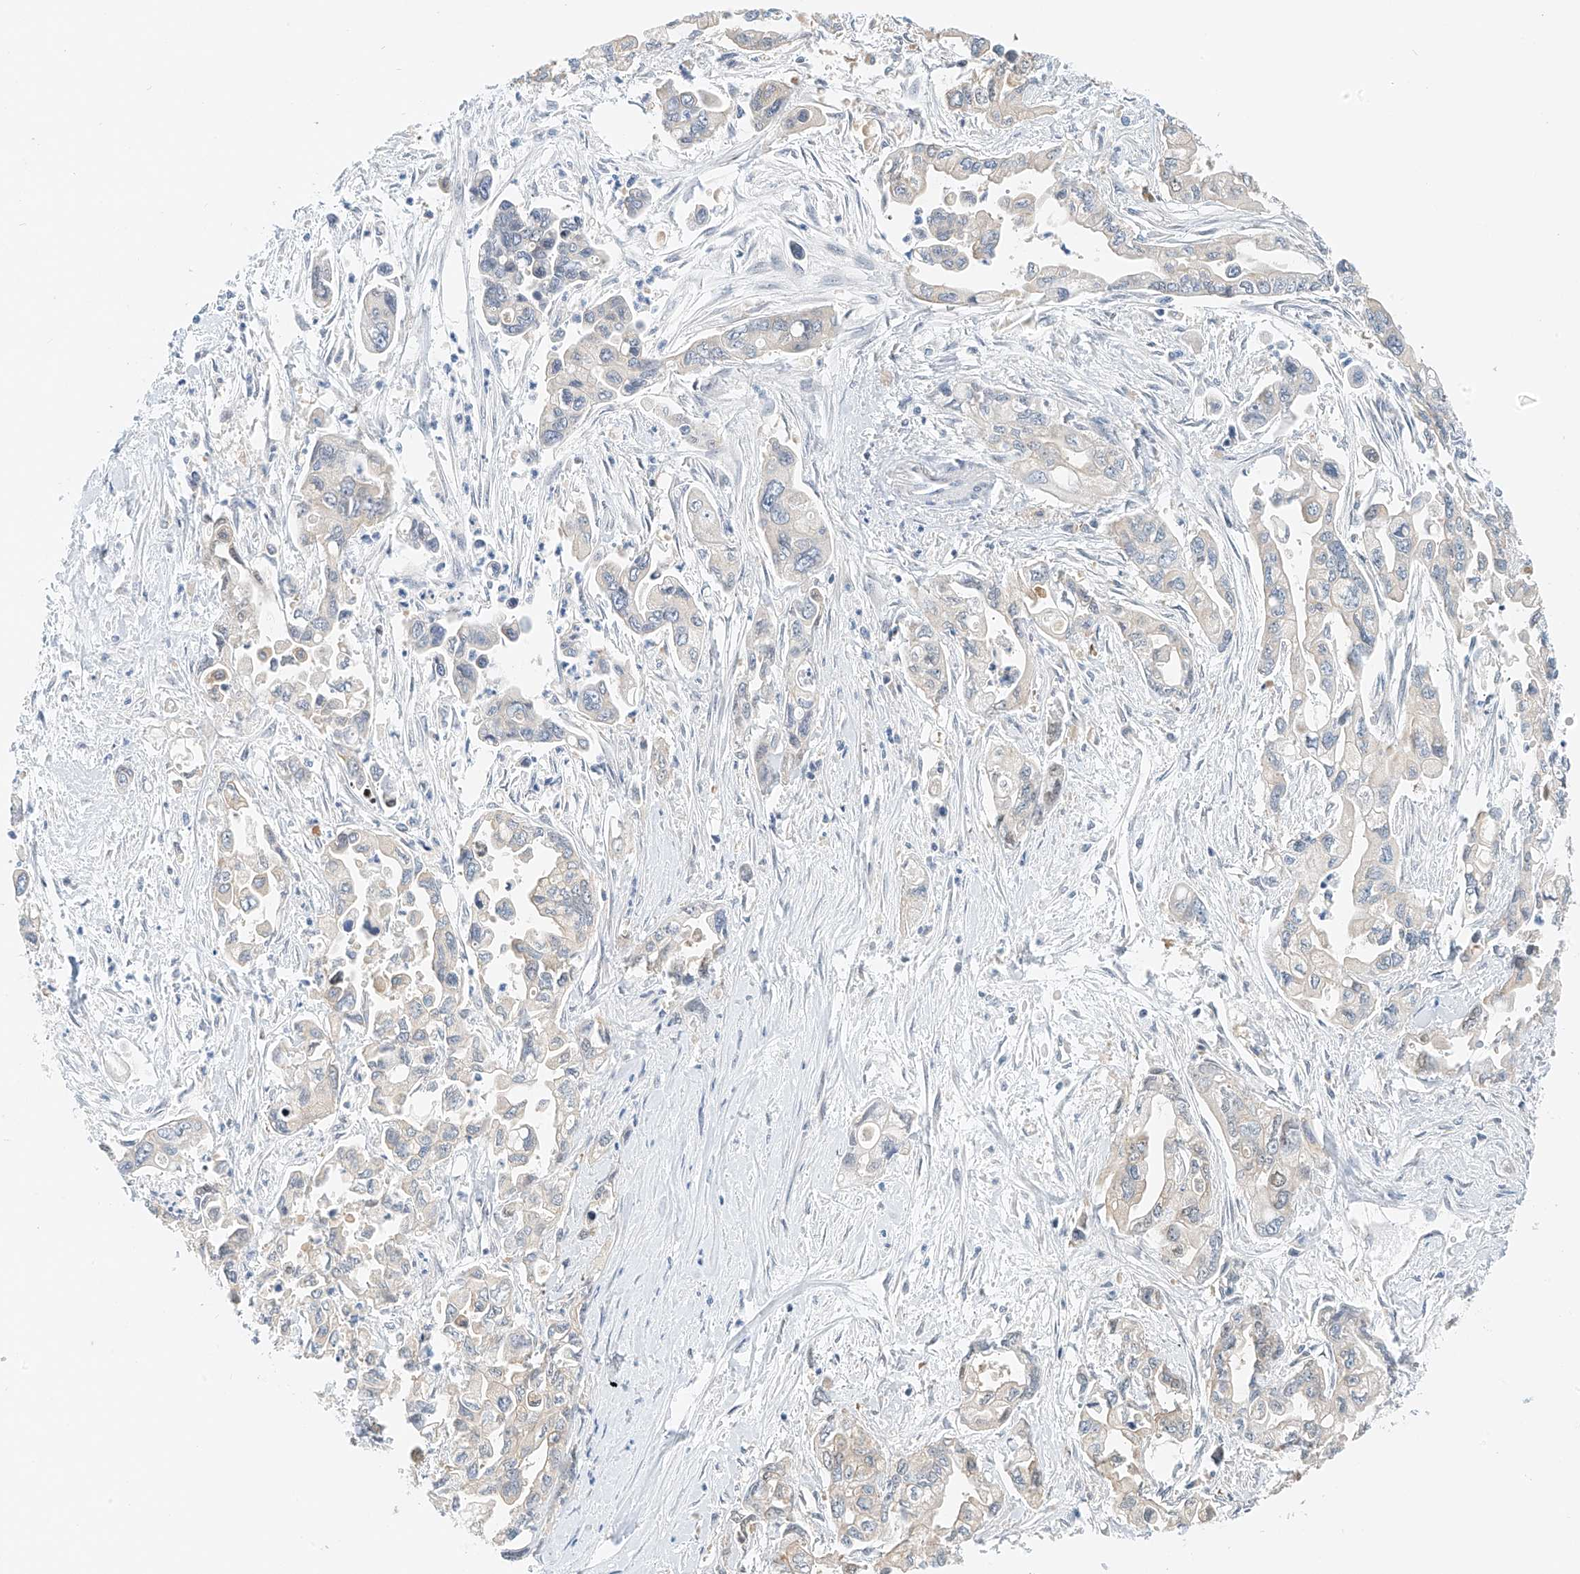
{"staining": {"intensity": "negative", "quantity": "none", "location": "none"}, "tissue": "pancreatic cancer", "cell_type": "Tumor cells", "image_type": "cancer", "snomed": [{"axis": "morphology", "description": "Adenocarcinoma, NOS"}, {"axis": "topography", "description": "Pancreas"}], "caption": "Immunohistochemistry (IHC) micrograph of human pancreatic cancer (adenocarcinoma) stained for a protein (brown), which reveals no staining in tumor cells. The staining is performed using DAB (3,3'-diaminobenzidine) brown chromogen with nuclei counter-stained in using hematoxylin.", "gene": "PPA2", "patient": {"sex": "male", "age": 70}}